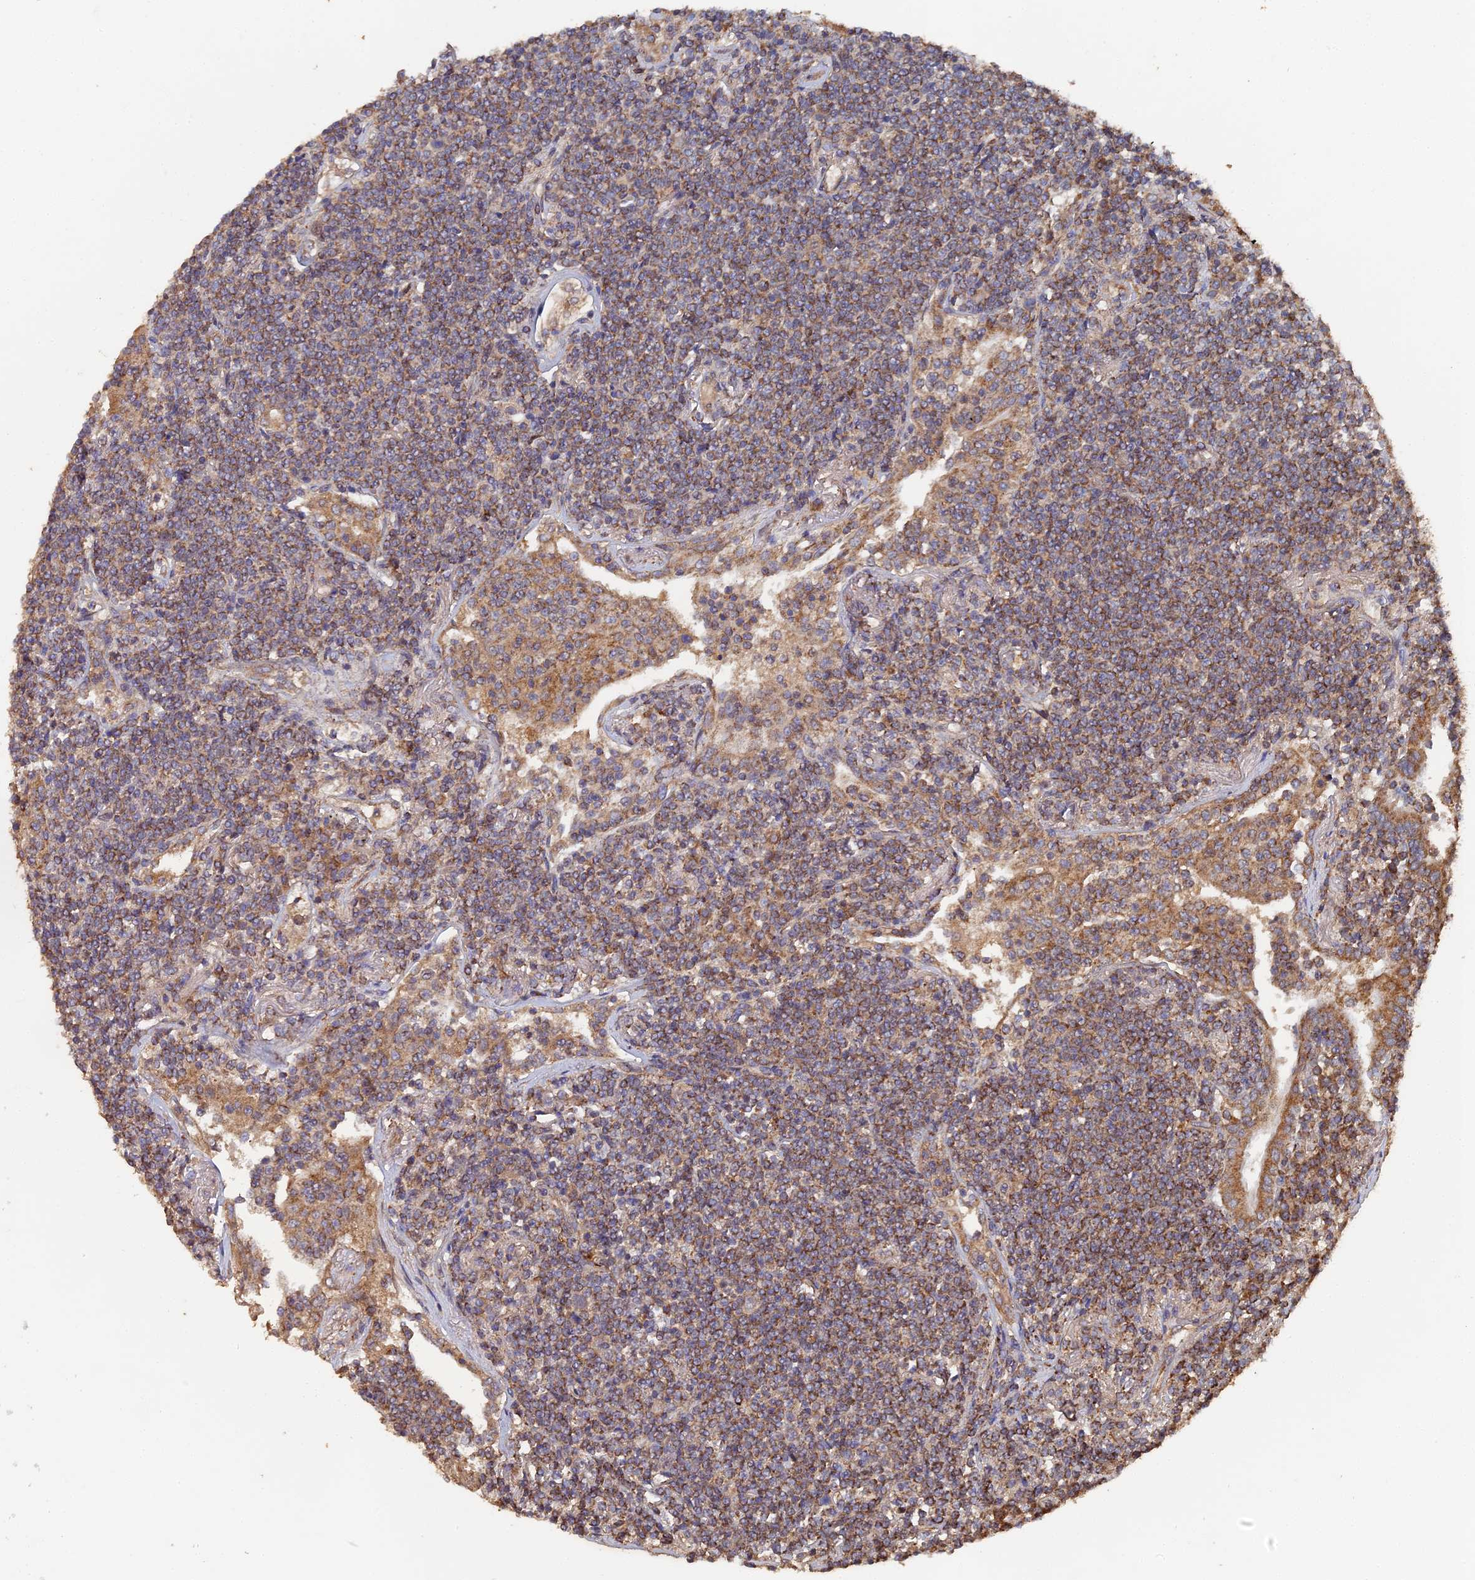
{"staining": {"intensity": "moderate", "quantity": ">75%", "location": "cytoplasmic/membranous"}, "tissue": "lymphoma", "cell_type": "Tumor cells", "image_type": "cancer", "snomed": [{"axis": "morphology", "description": "Malignant lymphoma, non-Hodgkin's type, Low grade"}, {"axis": "topography", "description": "Lung"}], "caption": "This image shows malignant lymphoma, non-Hodgkin's type (low-grade) stained with immunohistochemistry (IHC) to label a protein in brown. The cytoplasmic/membranous of tumor cells show moderate positivity for the protein. Nuclei are counter-stained blue.", "gene": "SPANXN4", "patient": {"sex": "female", "age": 71}}